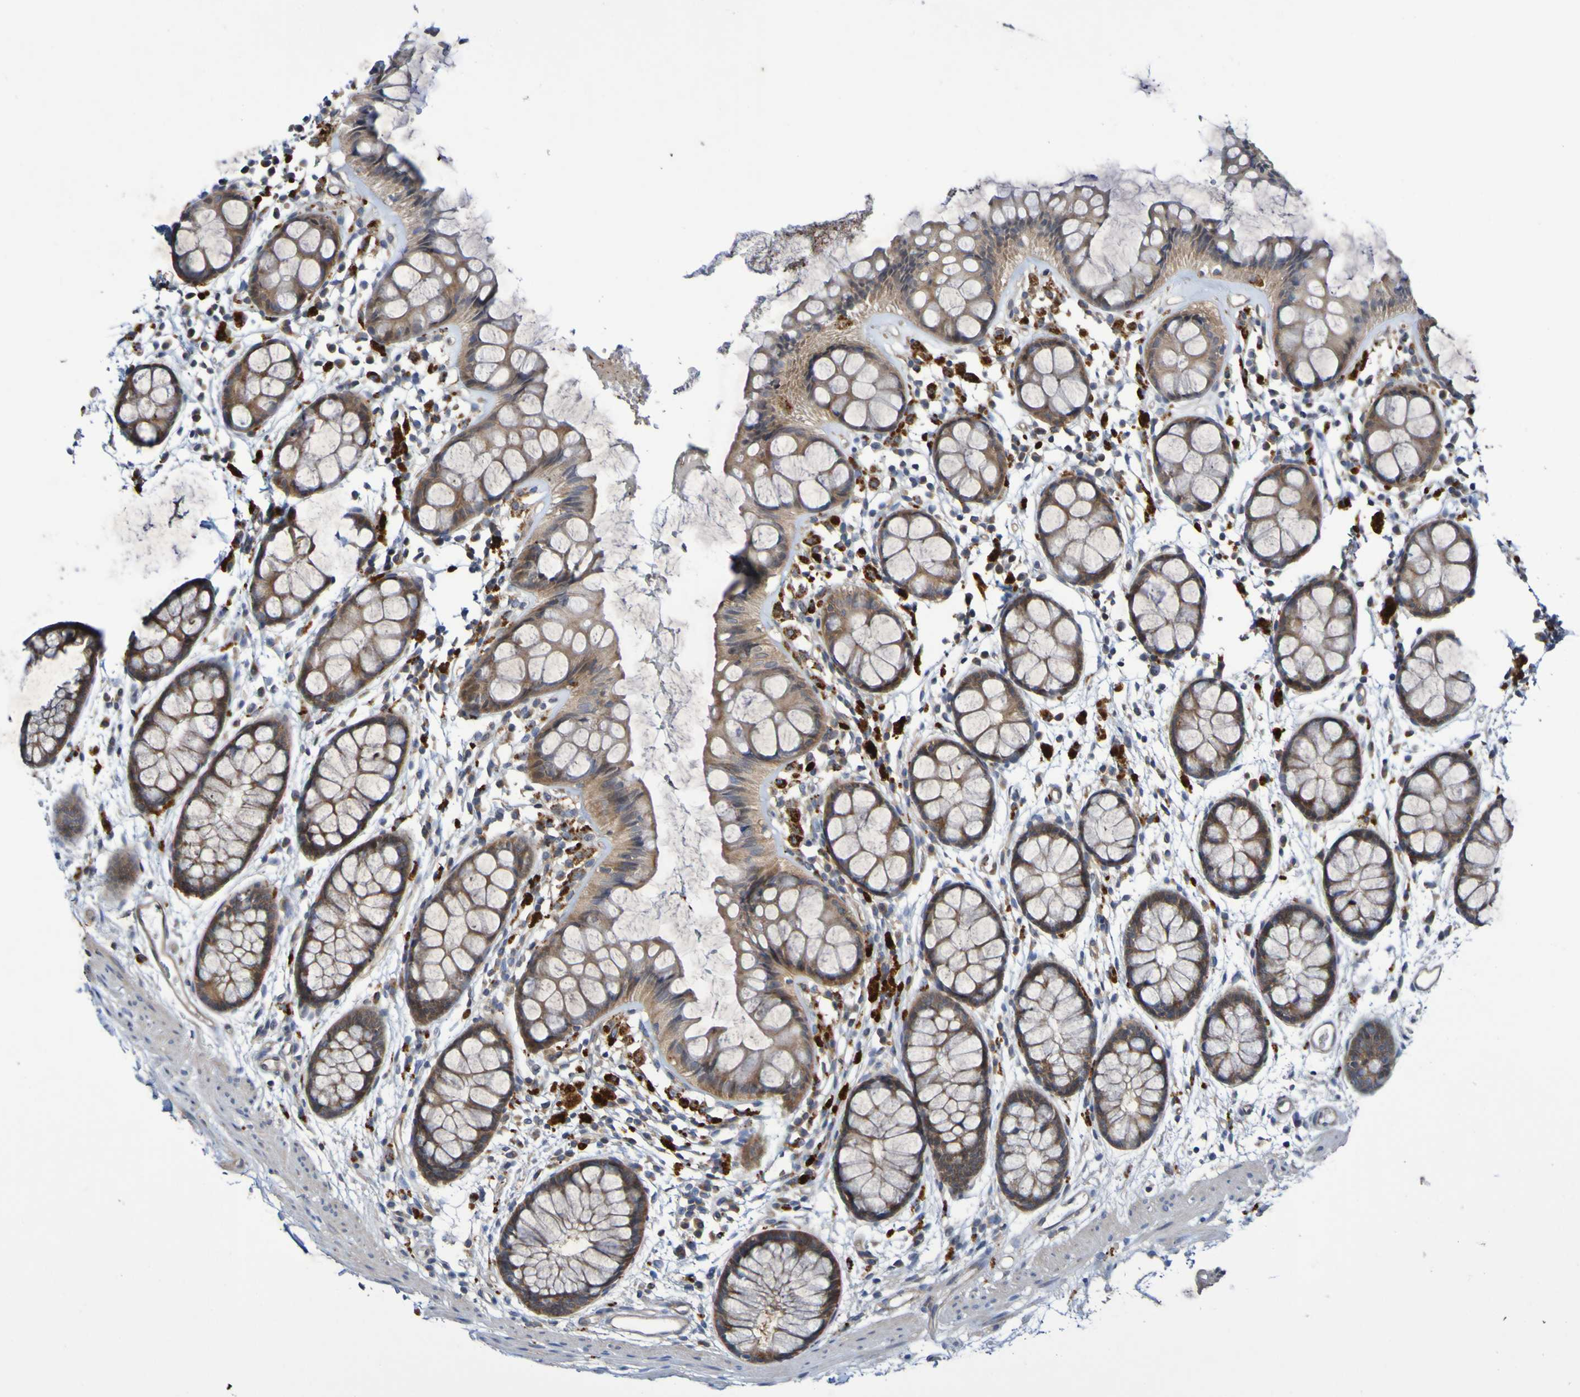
{"staining": {"intensity": "moderate", "quantity": ">75%", "location": "cytoplasmic/membranous"}, "tissue": "rectum", "cell_type": "Glandular cells", "image_type": "normal", "snomed": [{"axis": "morphology", "description": "Normal tissue, NOS"}, {"axis": "topography", "description": "Rectum"}], "caption": "Moderate cytoplasmic/membranous staining for a protein is seen in about >75% of glandular cells of normal rectum using IHC.", "gene": "SDK1", "patient": {"sex": "female", "age": 66}}